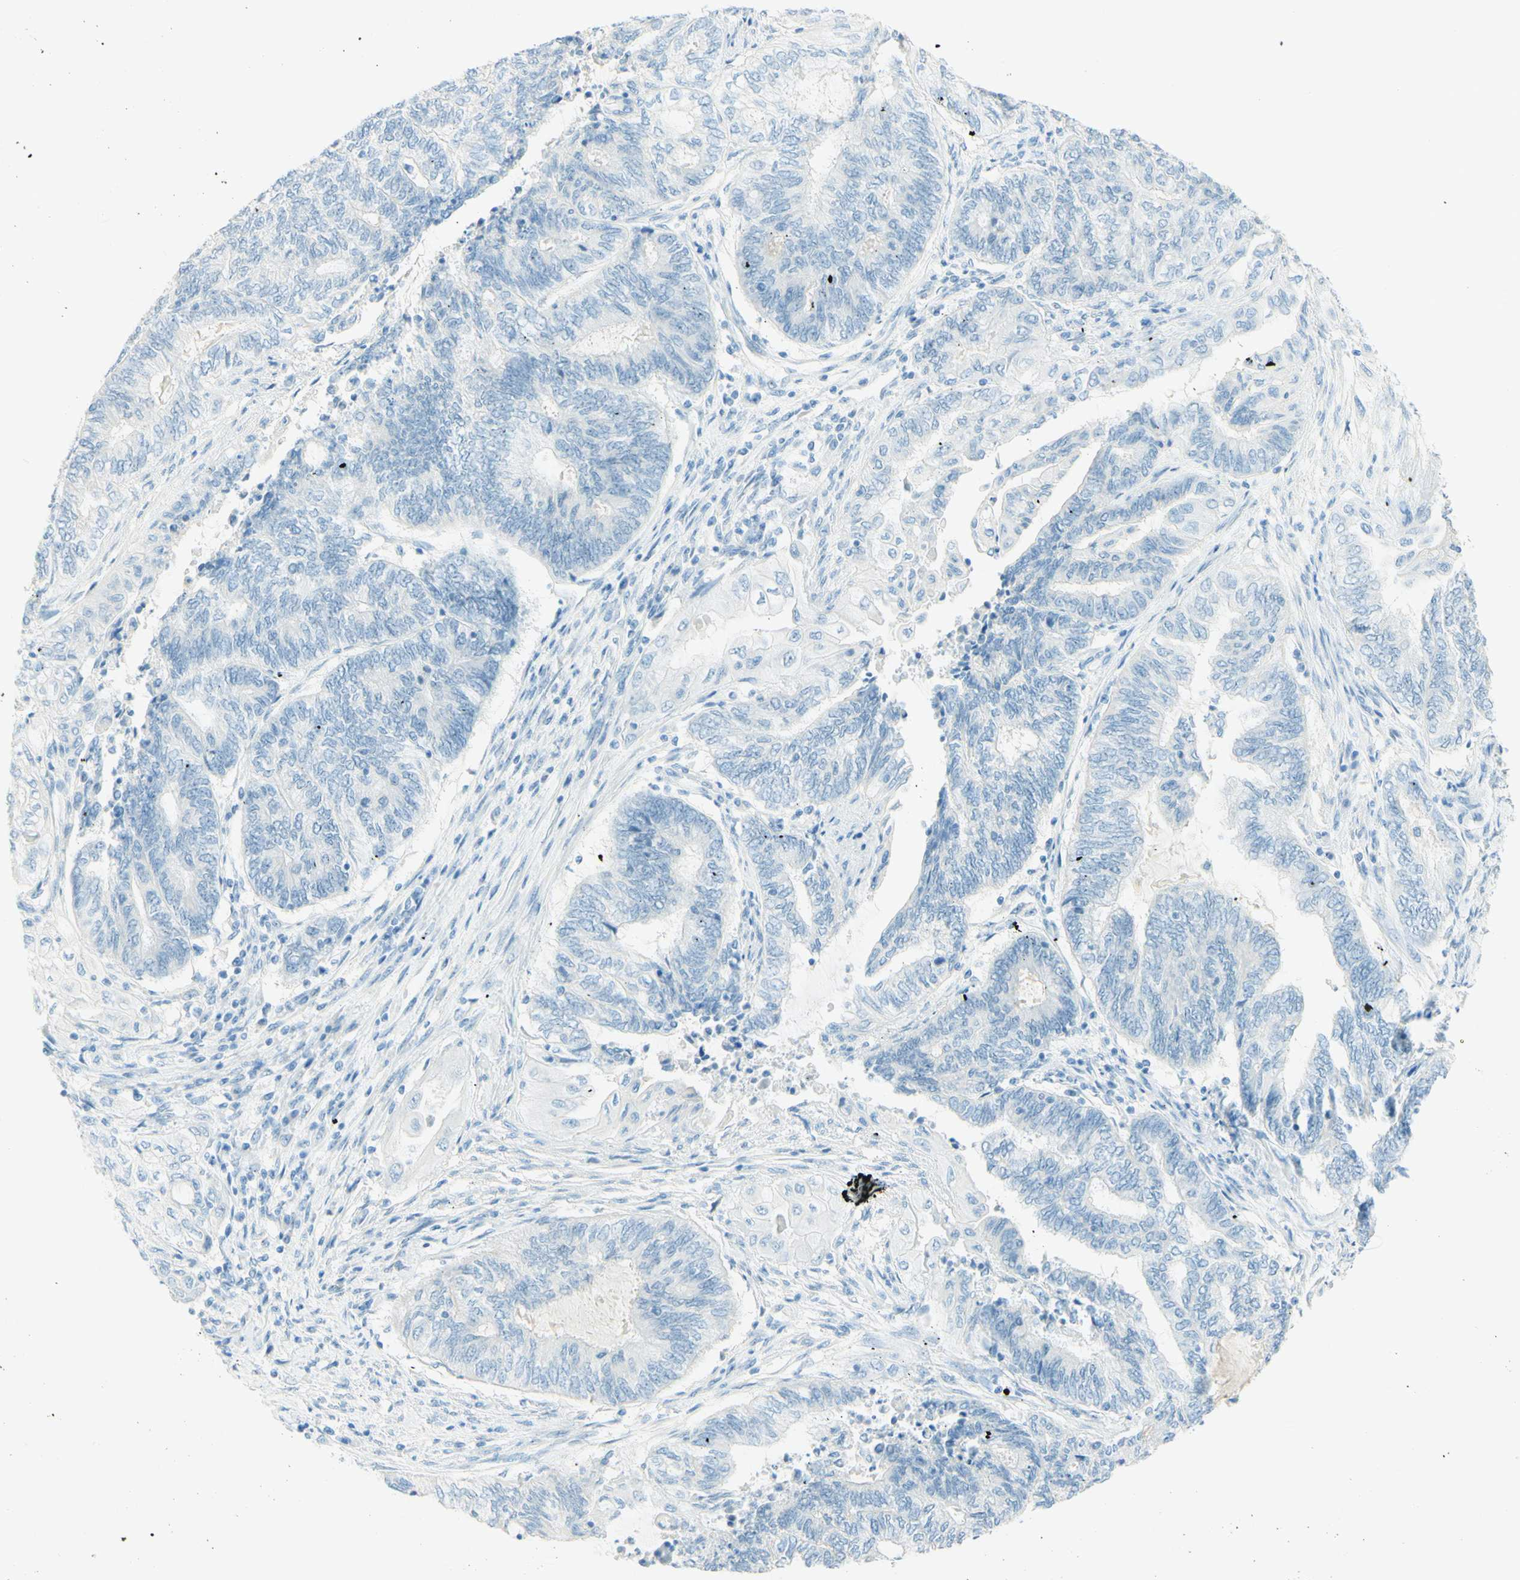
{"staining": {"intensity": "negative", "quantity": "none", "location": "none"}, "tissue": "endometrial cancer", "cell_type": "Tumor cells", "image_type": "cancer", "snomed": [{"axis": "morphology", "description": "Adenocarcinoma, NOS"}, {"axis": "topography", "description": "Uterus"}, {"axis": "topography", "description": "Endometrium"}], "caption": "The immunohistochemistry (IHC) histopathology image has no significant expression in tumor cells of endometrial adenocarcinoma tissue. (Brightfield microscopy of DAB immunohistochemistry (IHC) at high magnification).", "gene": "FMR1NB", "patient": {"sex": "female", "age": 70}}